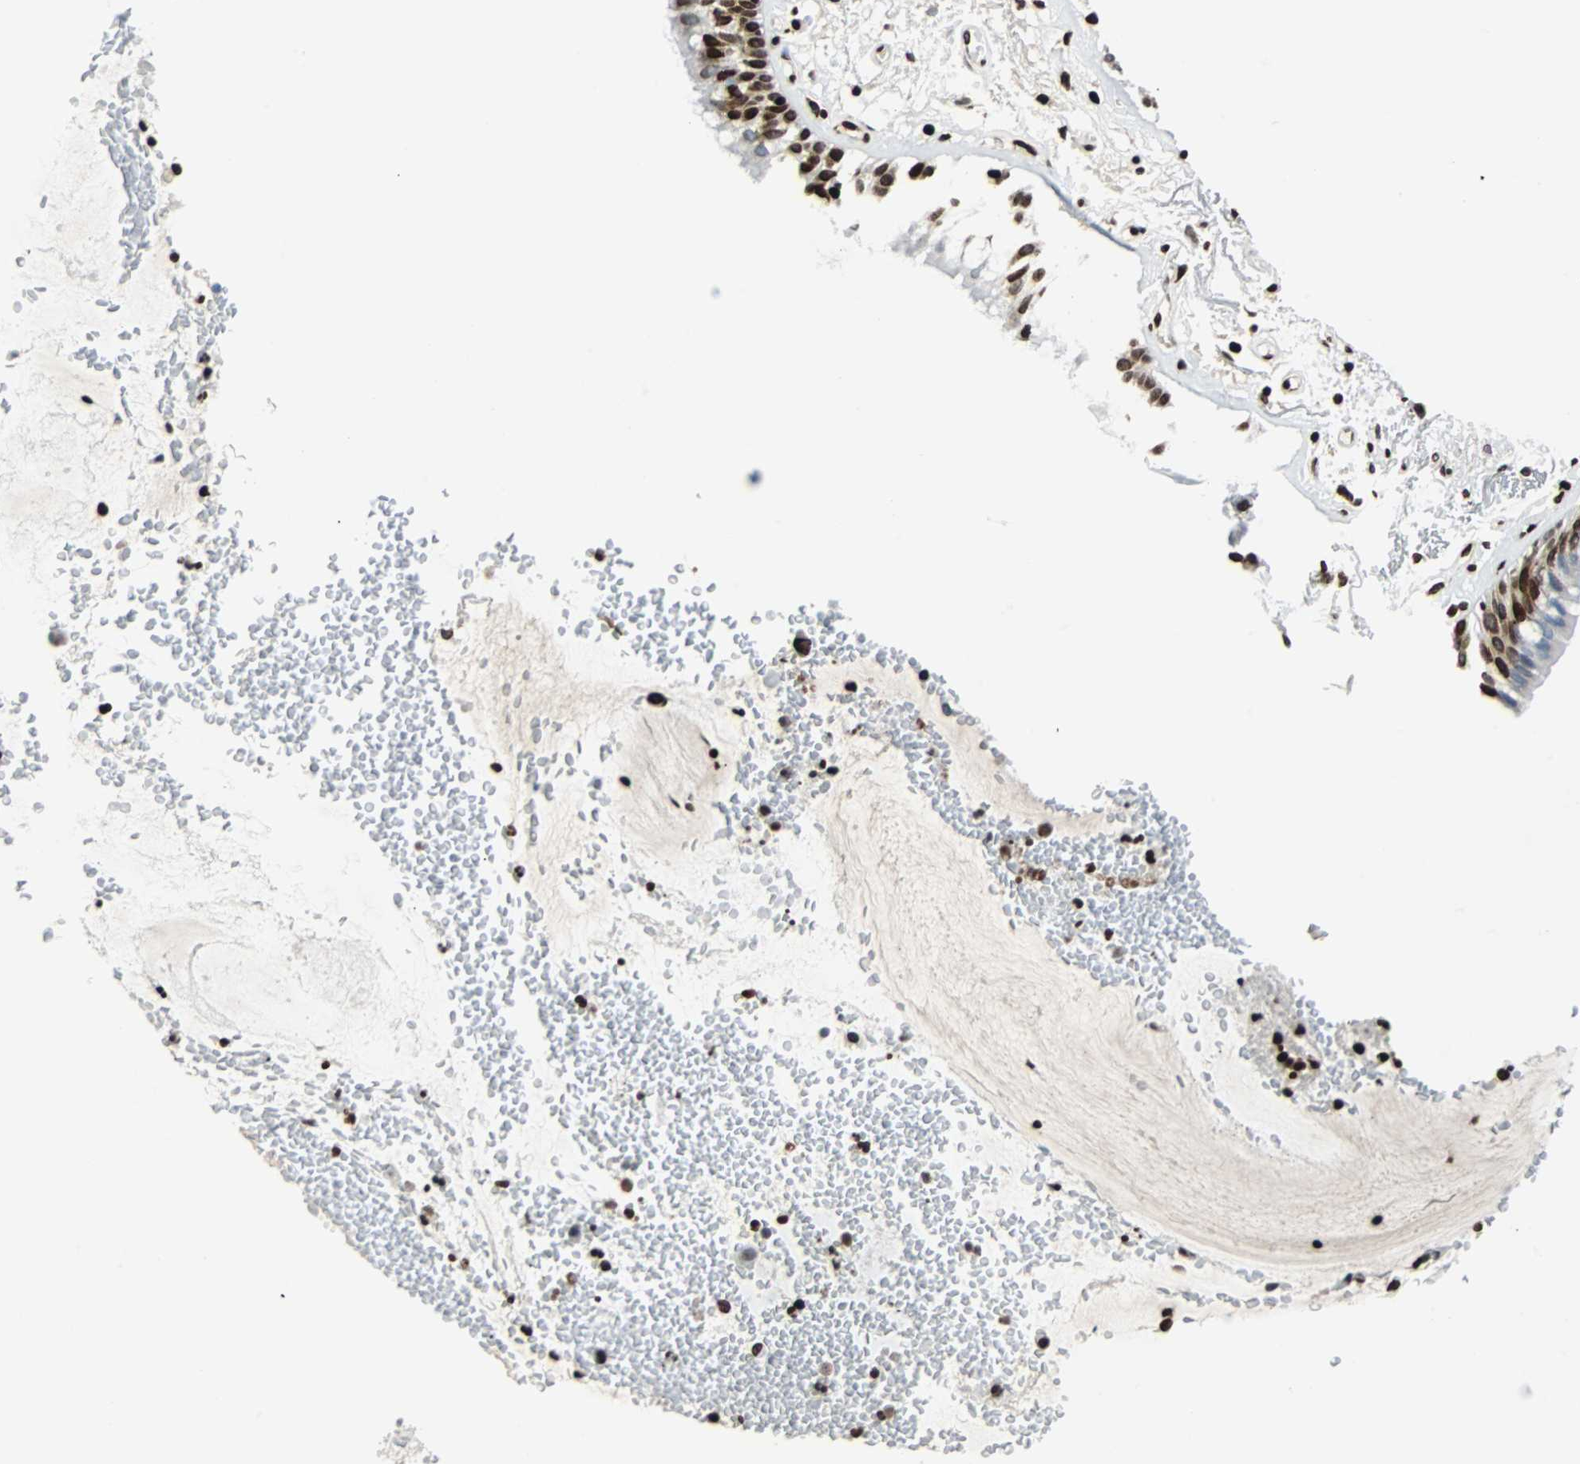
{"staining": {"intensity": "strong", "quantity": ">75%", "location": "nuclear"}, "tissue": "bronchus", "cell_type": "Respiratory epithelial cells", "image_type": "normal", "snomed": [{"axis": "morphology", "description": "Normal tissue, NOS"}, {"axis": "topography", "description": "Bronchus"}], "caption": "This is an image of immunohistochemistry (IHC) staining of unremarkable bronchus, which shows strong positivity in the nuclear of respiratory epithelial cells.", "gene": "ZNF131", "patient": {"sex": "male", "age": 66}}